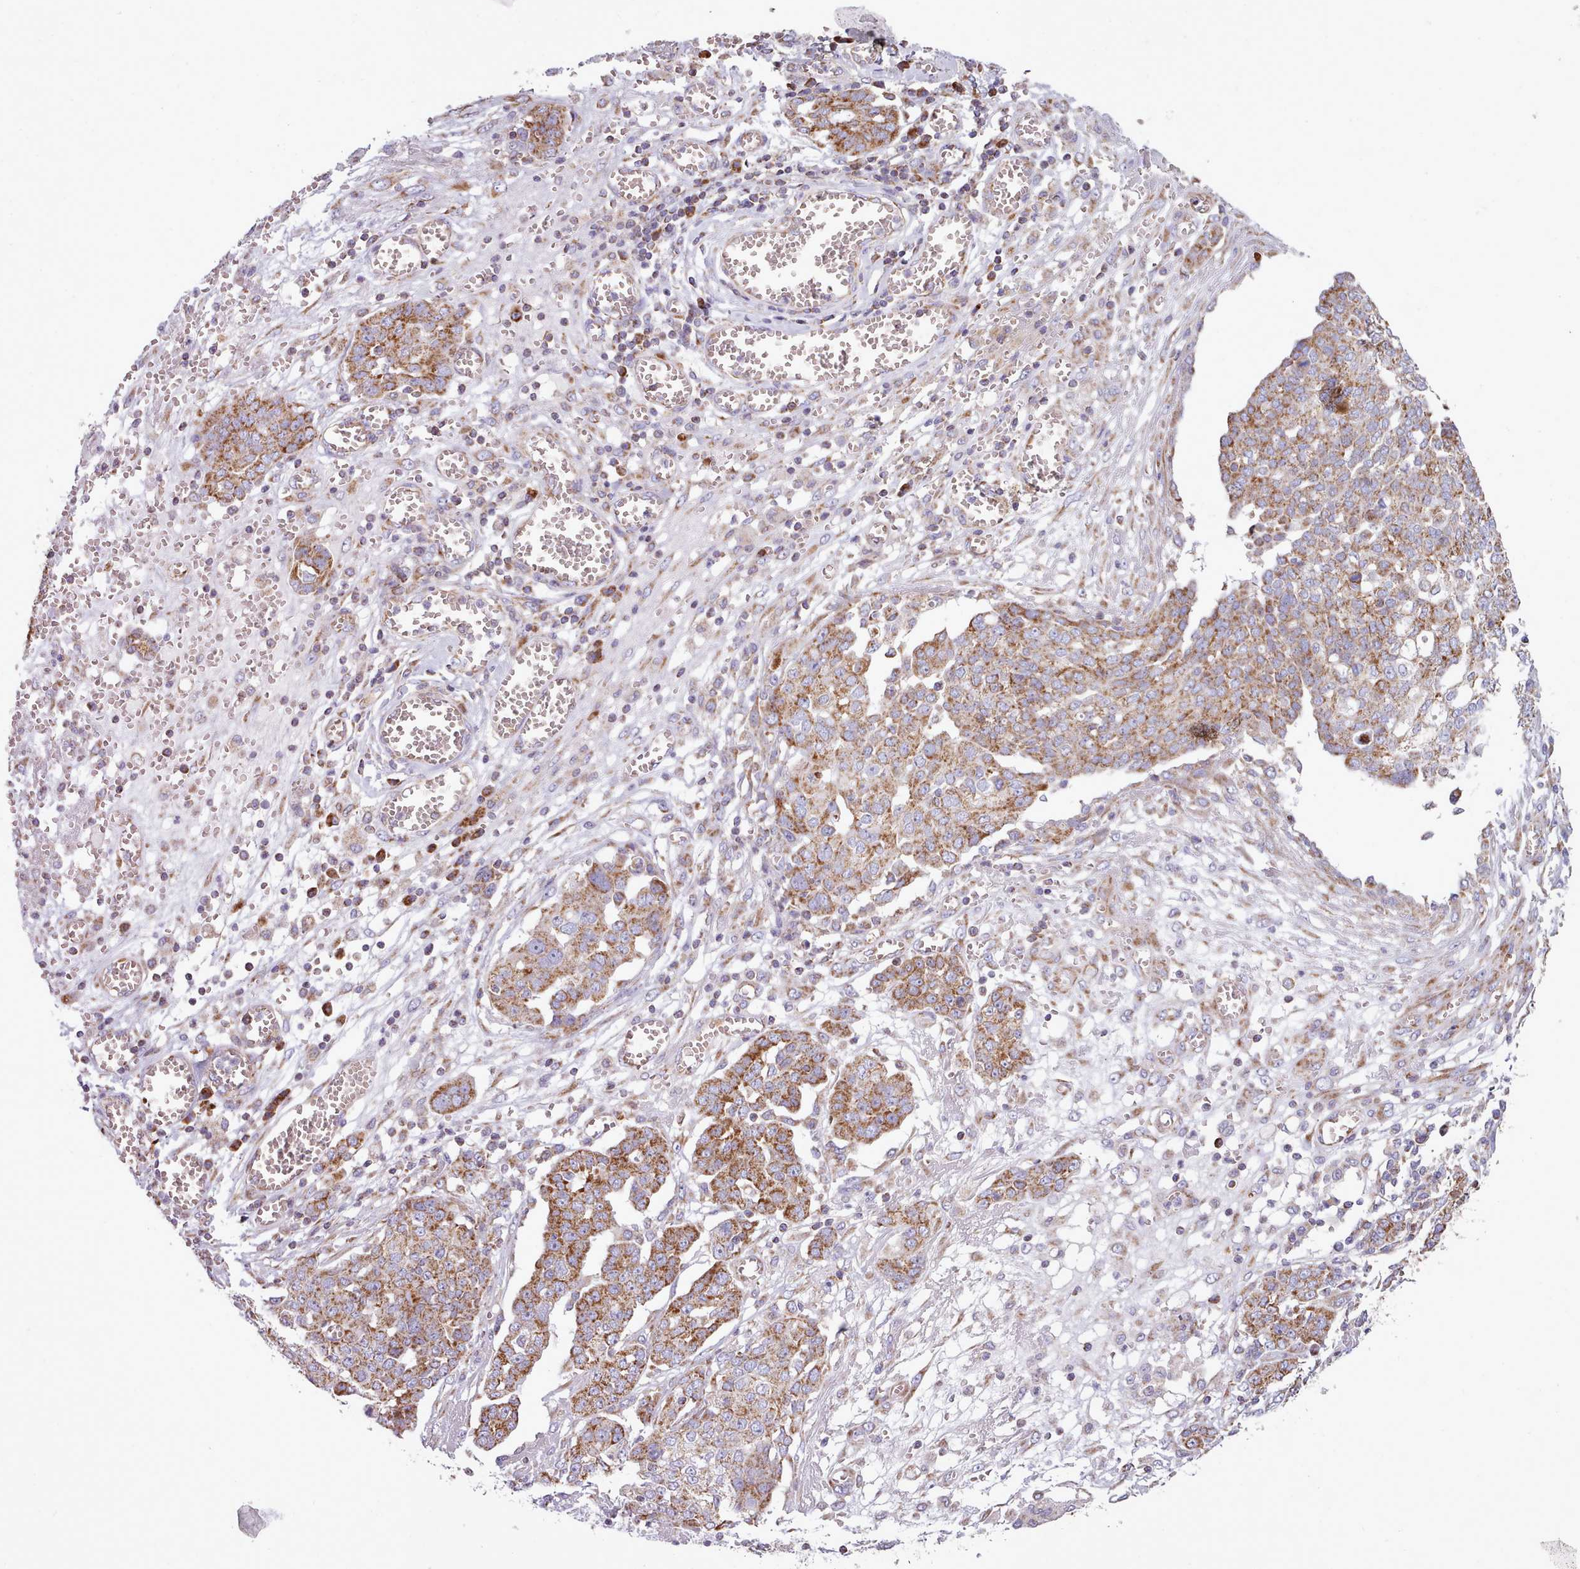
{"staining": {"intensity": "moderate", "quantity": ">75%", "location": "cytoplasmic/membranous"}, "tissue": "ovarian cancer", "cell_type": "Tumor cells", "image_type": "cancer", "snomed": [{"axis": "morphology", "description": "Cystadenocarcinoma, serous, NOS"}, {"axis": "topography", "description": "Soft tissue"}, {"axis": "topography", "description": "Ovary"}], "caption": "An image showing moderate cytoplasmic/membranous positivity in about >75% of tumor cells in ovarian serous cystadenocarcinoma, as visualized by brown immunohistochemical staining.", "gene": "SRP54", "patient": {"sex": "female", "age": 57}}